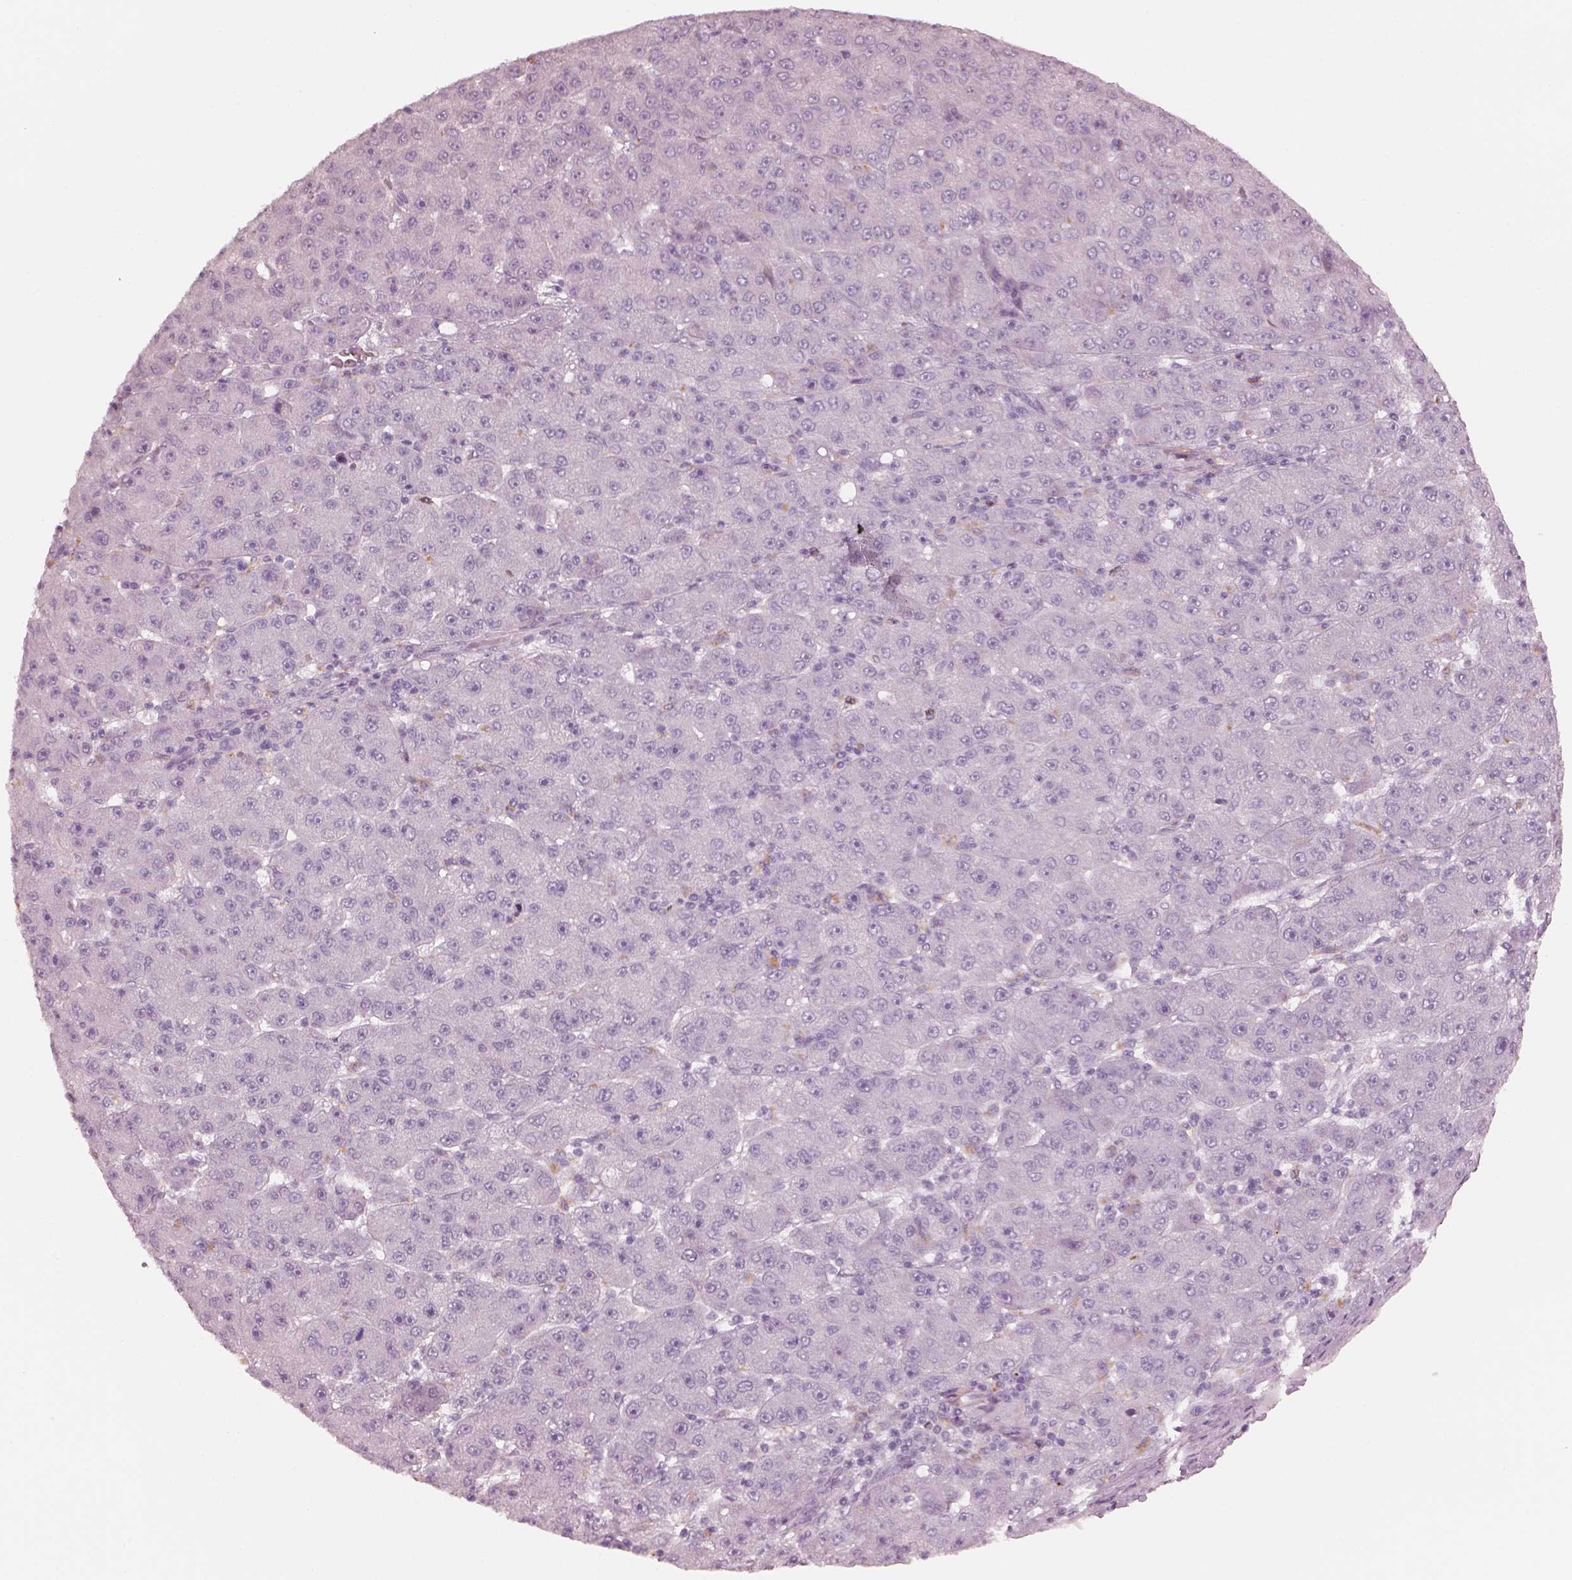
{"staining": {"intensity": "negative", "quantity": "none", "location": "none"}, "tissue": "liver cancer", "cell_type": "Tumor cells", "image_type": "cancer", "snomed": [{"axis": "morphology", "description": "Carcinoma, Hepatocellular, NOS"}, {"axis": "topography", "description": "Liver"}], "caption": "Tumor cells show no significant staining in liver cancer. (Immunohistochemistry, brightfield microscopy, high magnification).", "gene": "RSPH9", "patient": {"sex": "male", "age": 67}}